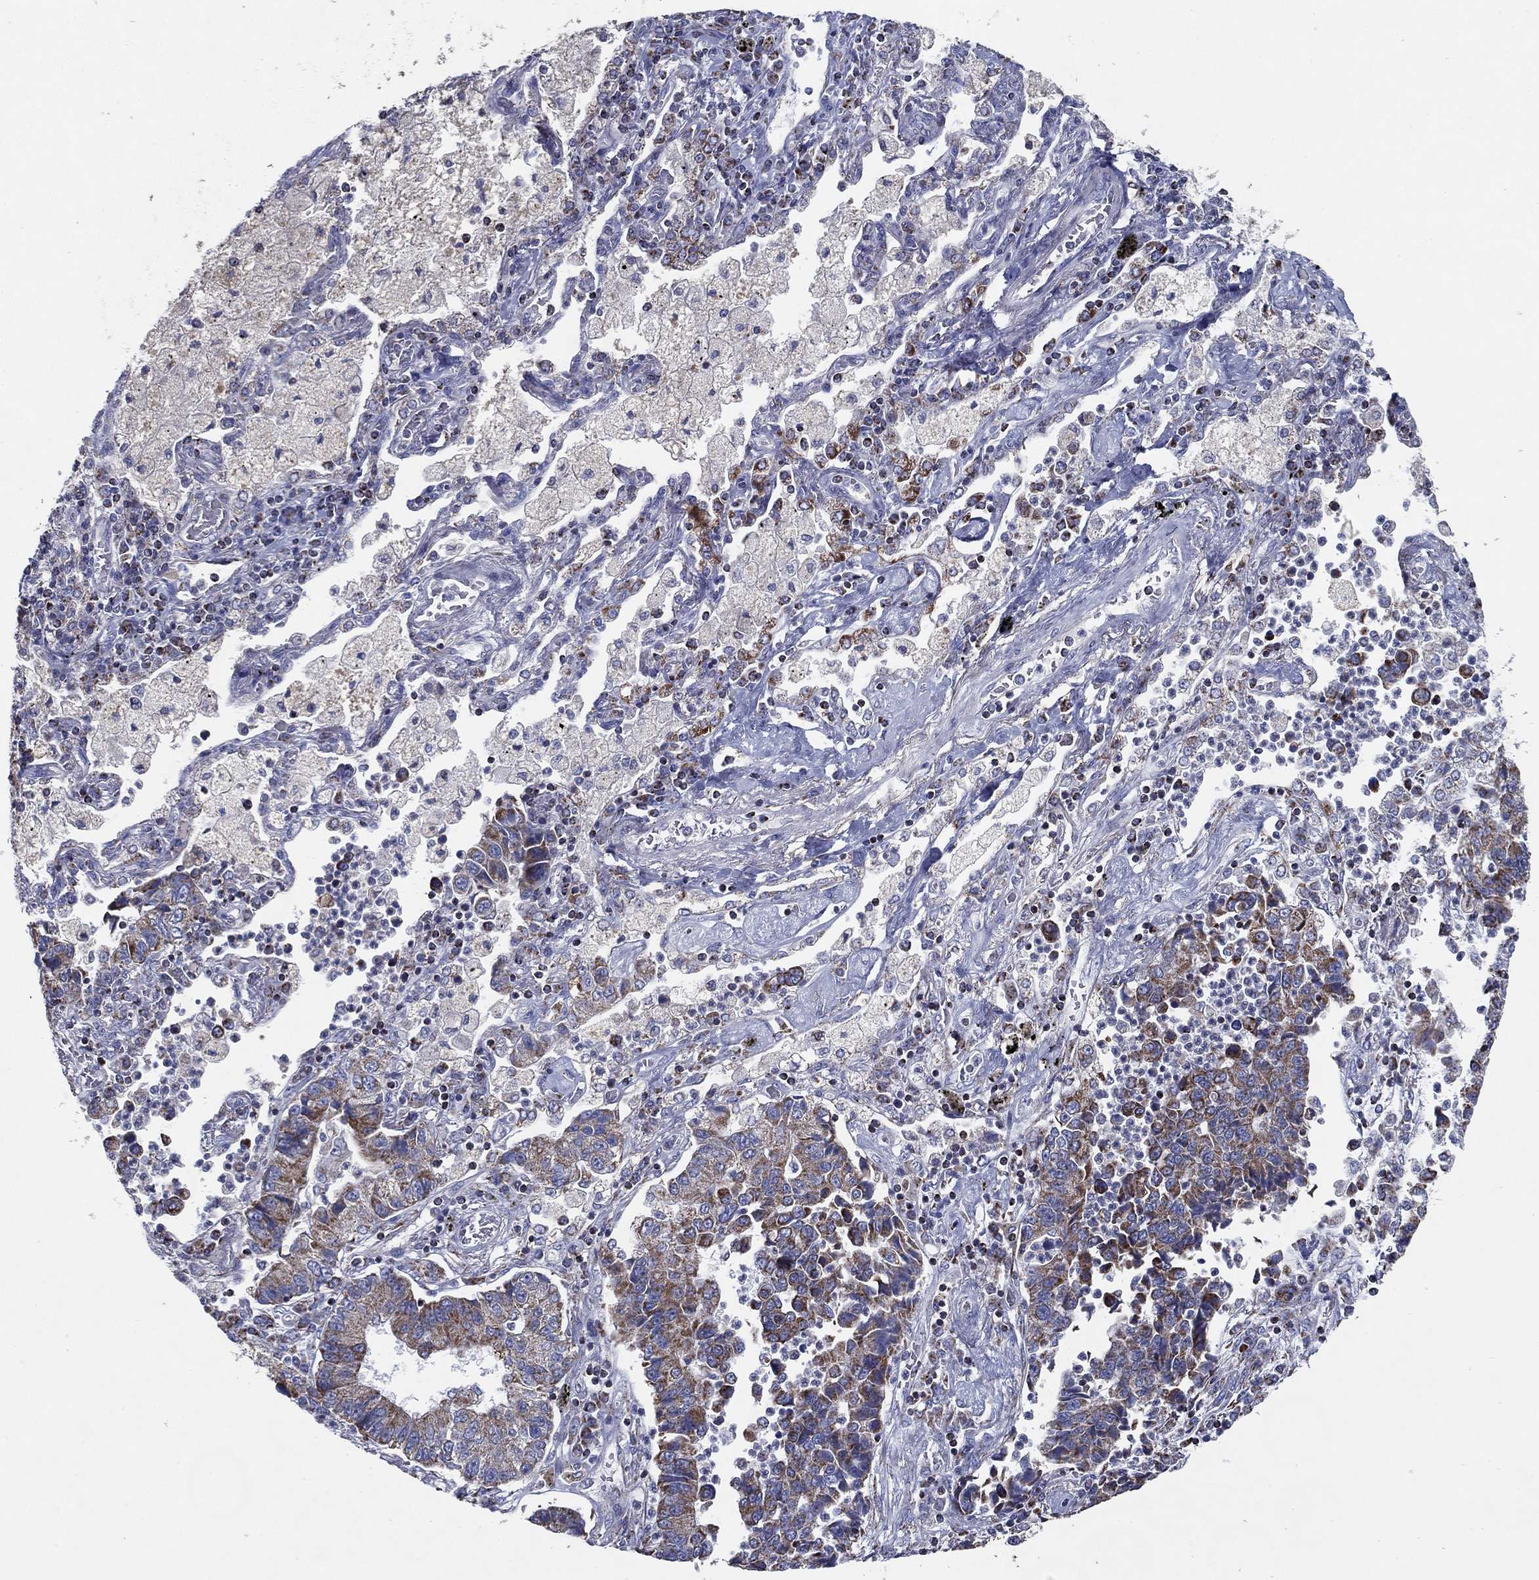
{"staining": {"intensity": "moderate", "quantity": ">75%", "location": "cytoplasmic/membranous"}, "tissue": "lung cancer", "cell_type": "Tumor cells", "image_type": "cancer", "snomed": [{"axis": "morphology", "description": "Adenocarcinoma, NOS"}, {"axis": "topography", "description": "Lung"}], "caption": "A histopathology image of human lung cancer stained for a protein demonstrates moderate cytoplasmic/membranous brown staining in tumor cells.", "gene": "SFXN1", "patient": {"sex": "female", "age": 57}}